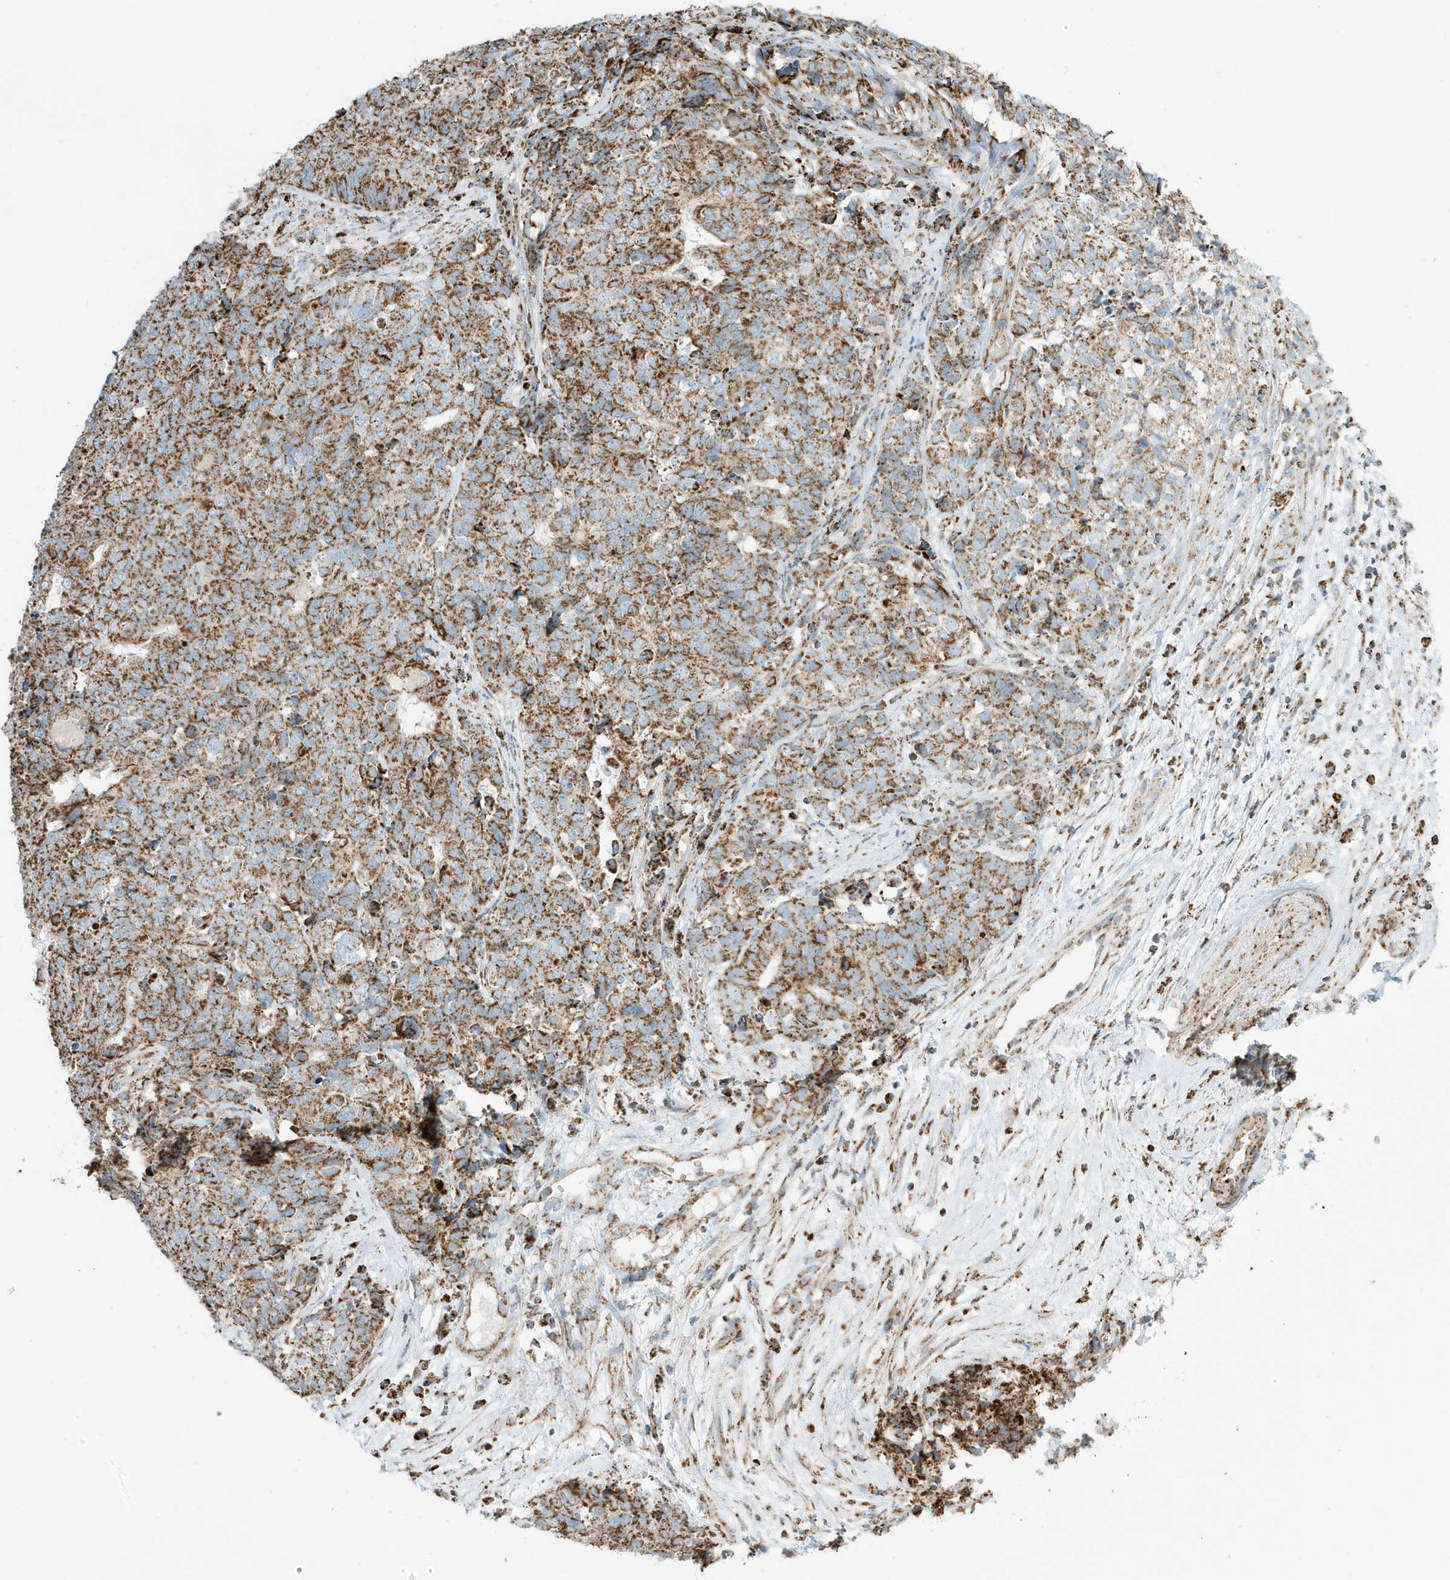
{"staining": {"intensity": "moderate", "quantity": ">75%", "location": "cytoplasmic/membranous"}, "tissue": "cervical cancer", "cell_type": "Tumor cells", "image_type": "cancer", "snomed": [{"axis": "morphology", "description": "Squamous cell carcinoma, NOS"}, {"axis": "topography", "description": "Cervix"}], "caption": "Cervical cancer (squamous cell carcinoma) stained with IHC displays moderate cytoplasmic/membranous positivity in about >75% of tumor cells.", "gene": "ATP5ME", "patient": {"sex": "female", "age": 63}}